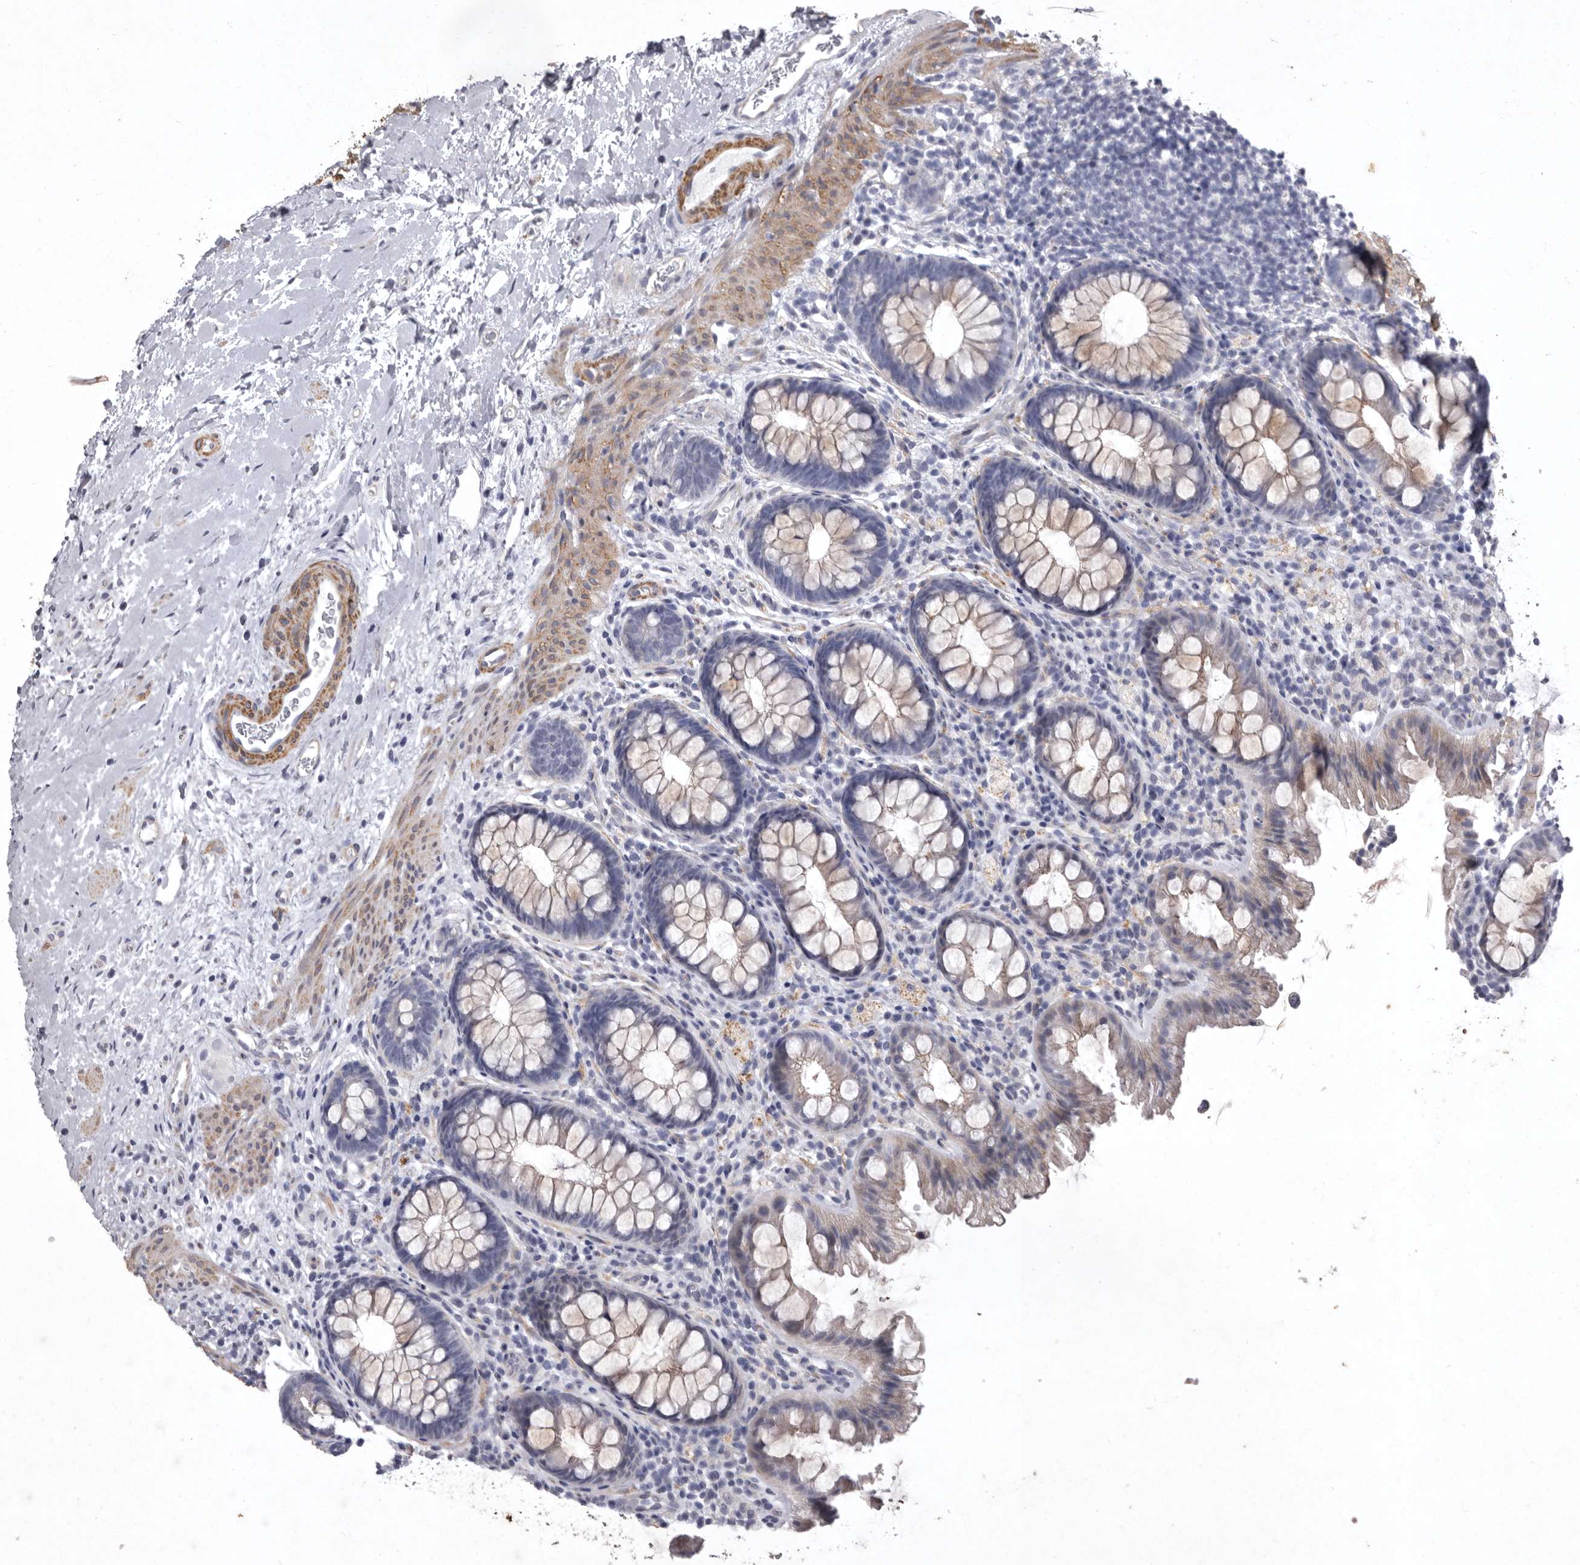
{"staining": {"intensity": "weak", "quantity": "25%-75%", "location": "cytoplasmic/membranous"}, "tissue": "colon", "cell_type": "Endothelial cells", "image_type": "normal", "snomed": [{"axis": "morphology", "description": "Normal tissue, NOS"}, {"axis": "topography", "description": "Colon"}], "caption": "A brown stain highlights weak cytoplasmic/membranous staining of a protein in endothelial cells of benign colon. The staining was performed using DAB to visualize the protein expression in brown, while the nuclei were stained in blue with hematoxylin (Magnification: 20x).", "gene": "NKAIN4", "patient": {"sex": "female", "age": 62}}